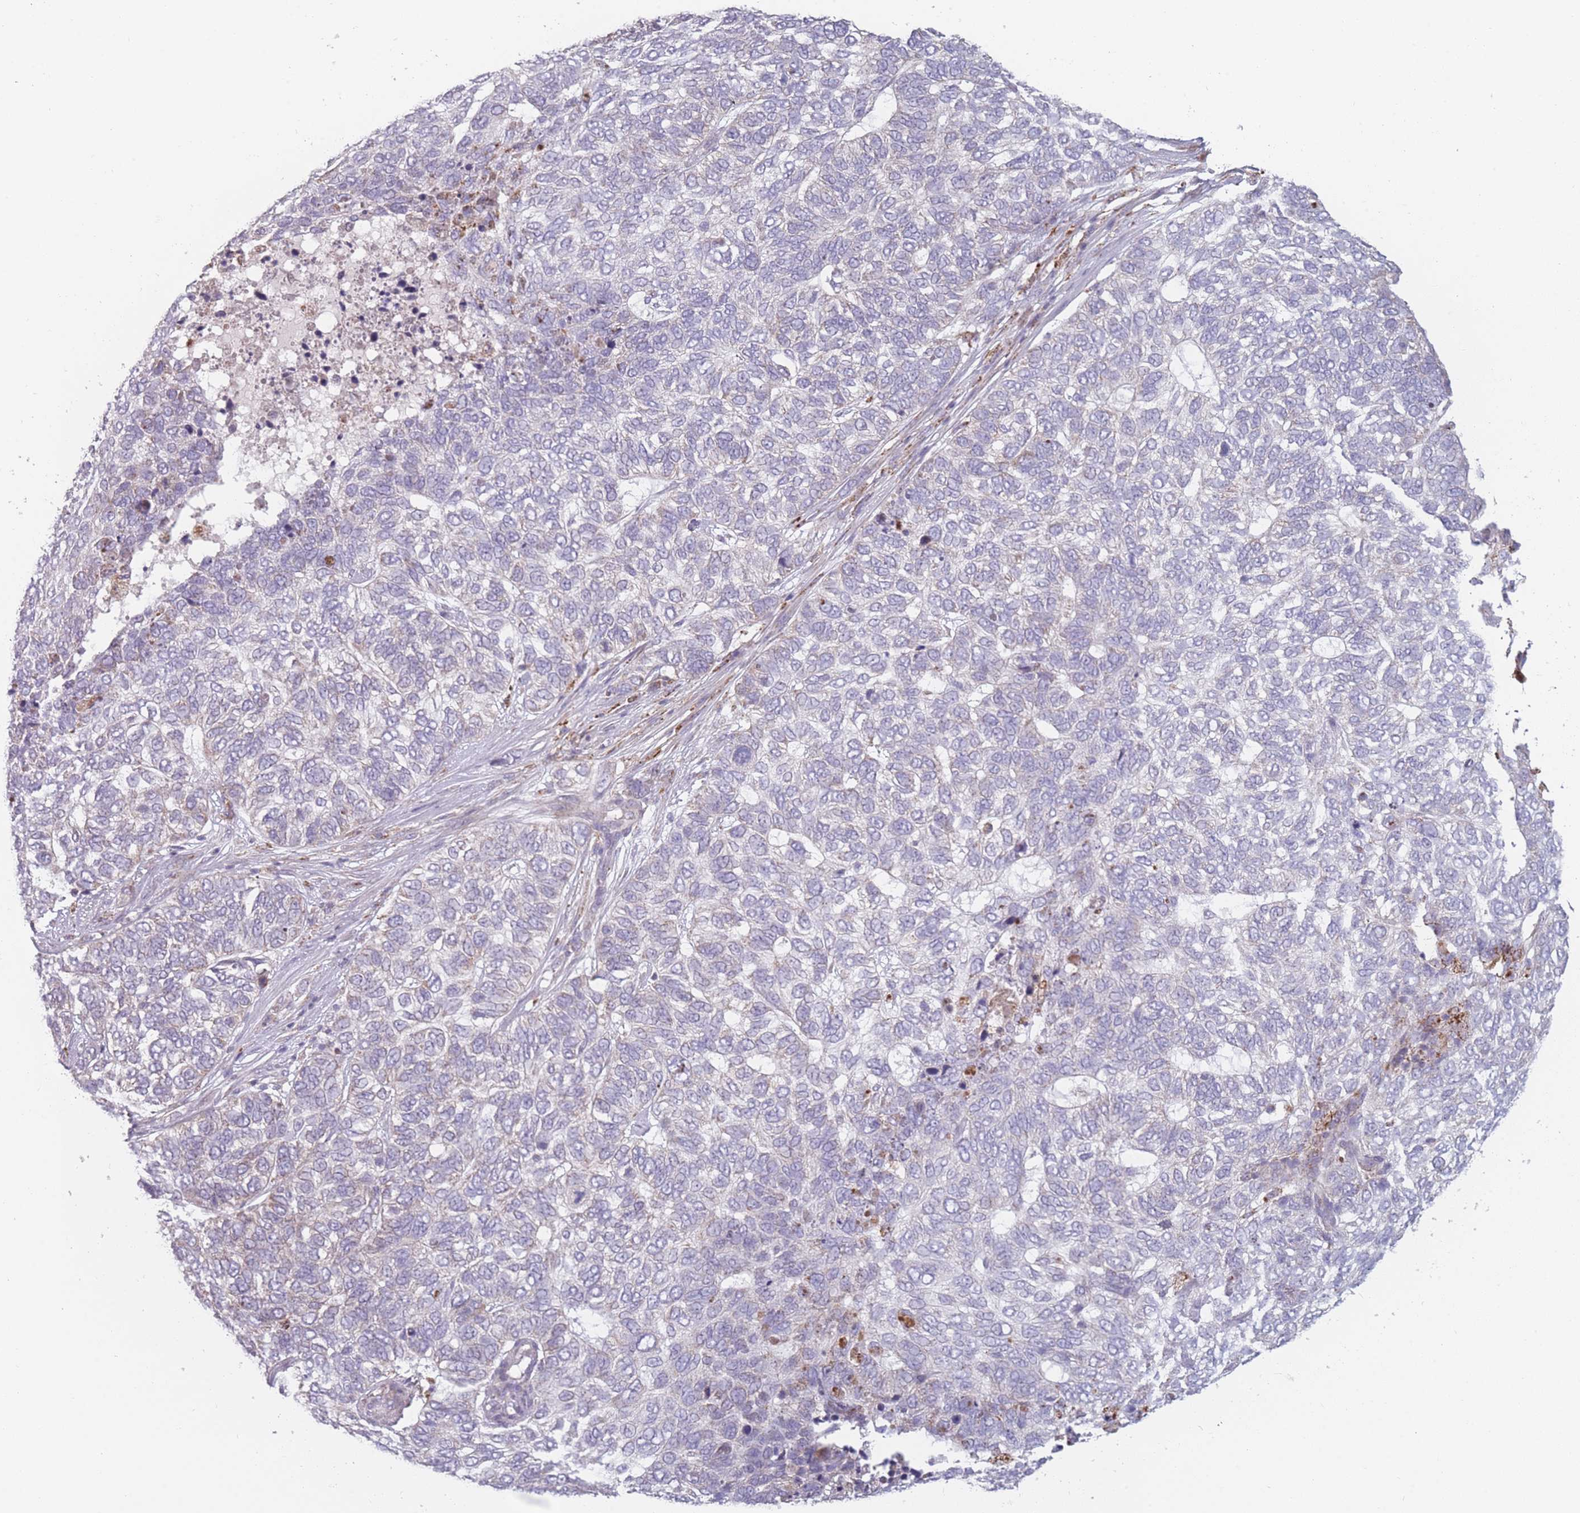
{"staining": {"intensity": "negative", "quantity": "none", "location": "none"}, "tissue": "skin cancer", "cell_type": "Tumor cells", "image_type": "cancer", "snomed": [{"axis": "morphology", "description": "Basal cell carcinoma"}, {"axis": "topography", "description": "Skin"}], "caption": "Protein analysis of skin cancer displays no significant positivity in tumor cells. The staining was performed using DAB to visualize the protein expression in brown, while the nuclei were stained in blue with hematoxylin (Magnification: 20x).", "gene": "PEX11B", "patient": {"sex": "female", "age": 65}}